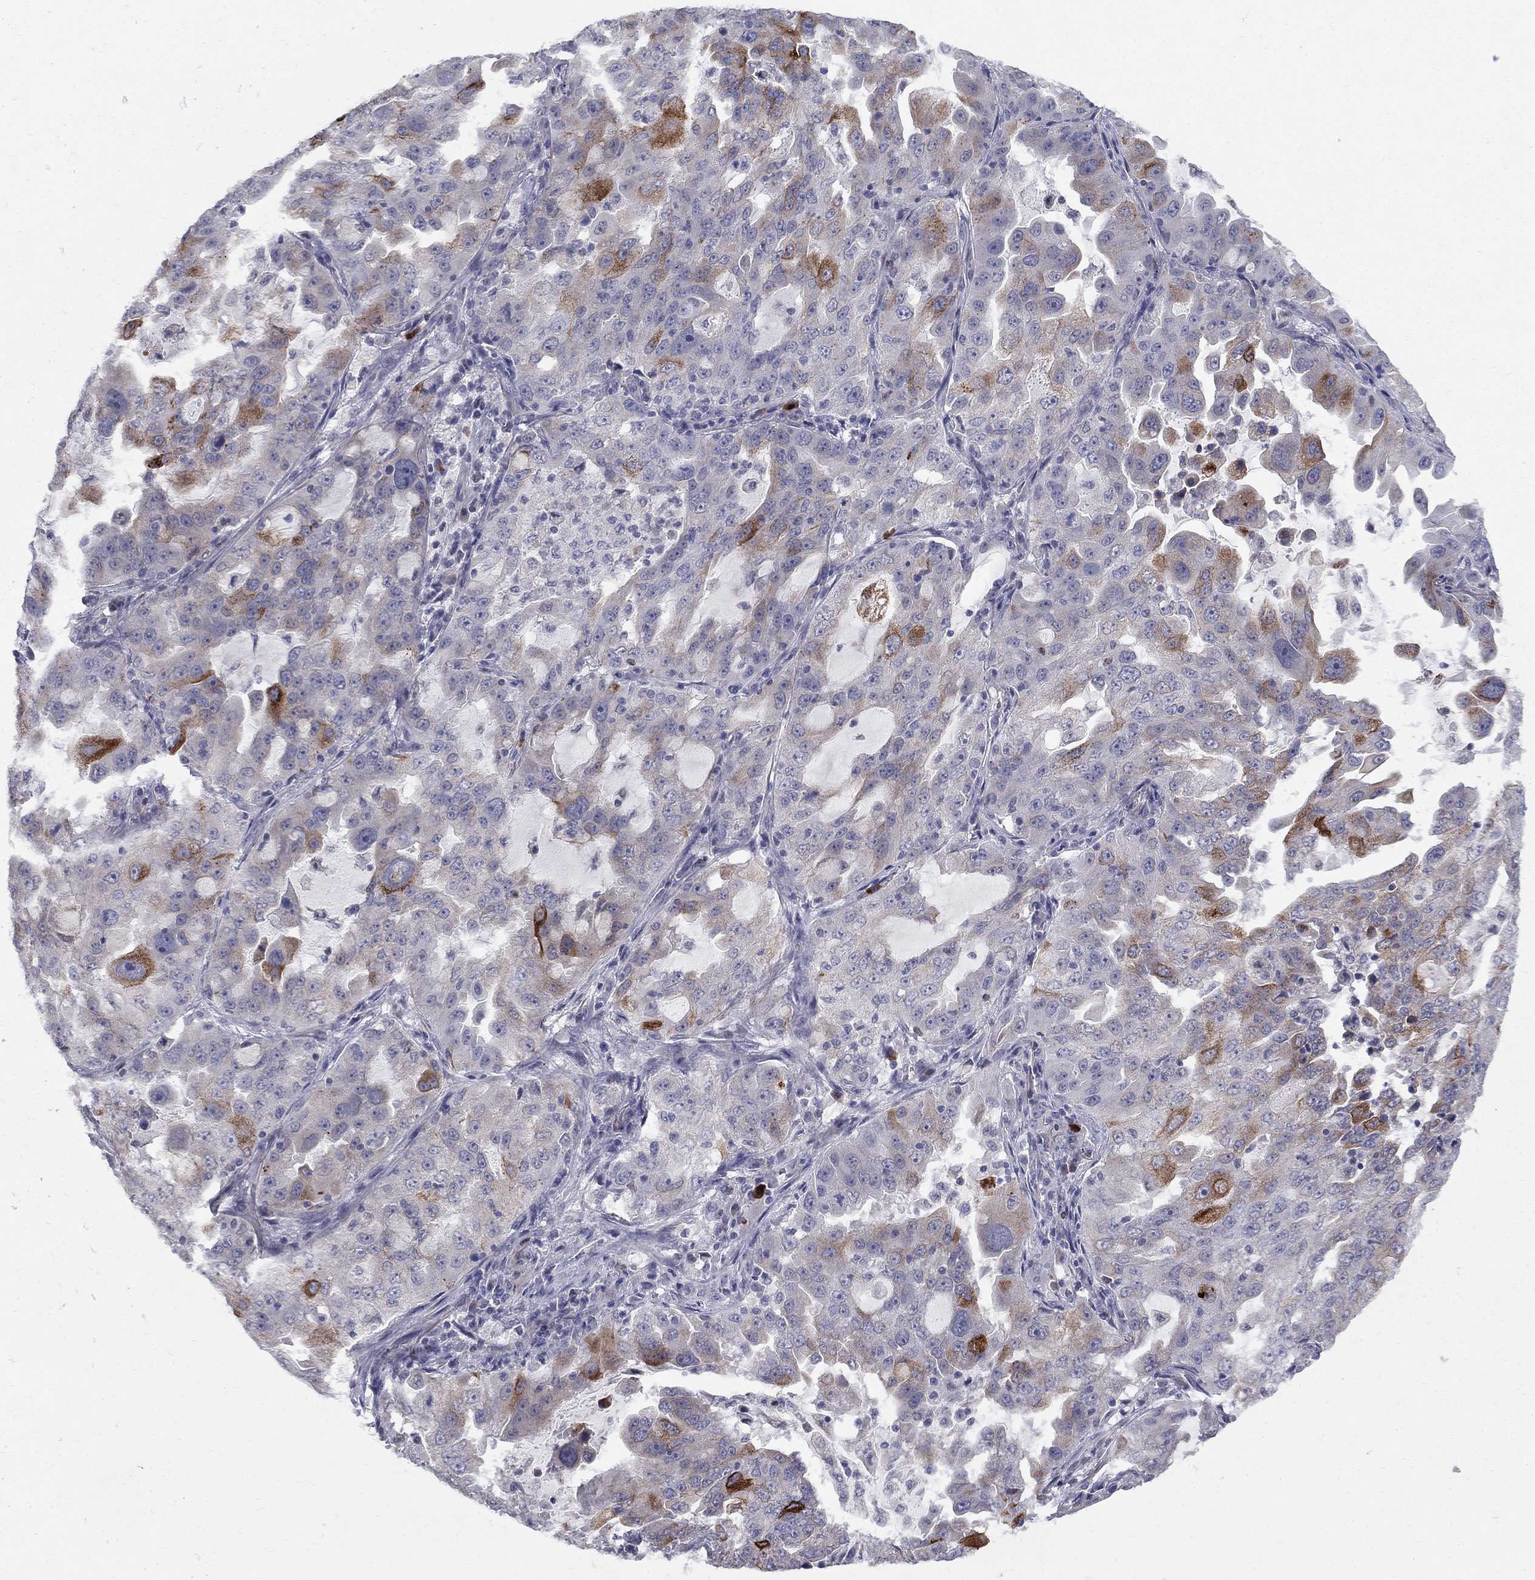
{"staining": {"intensity": "strong", "quantity": "<25%", "location": "cytoplasmic/membranous"}, "tissue": "lung cancer", "cell_type": "Tumor cells", "image_type": "cancer", "snomed": [{"axis": "morphology", "description": "Adenocarcinoma, NOS"}, {"axis": "topography", "description": "Lung"}], "caption": "Lung cancer (adenocarcinoma) tissue reveals strong cytoplasmic/membranous staining in approximately <25% of tumor cells, visualized by immunohistochemistry.", "gene": "NTRK2", "patient": {"sex": "female", "age": 61}}